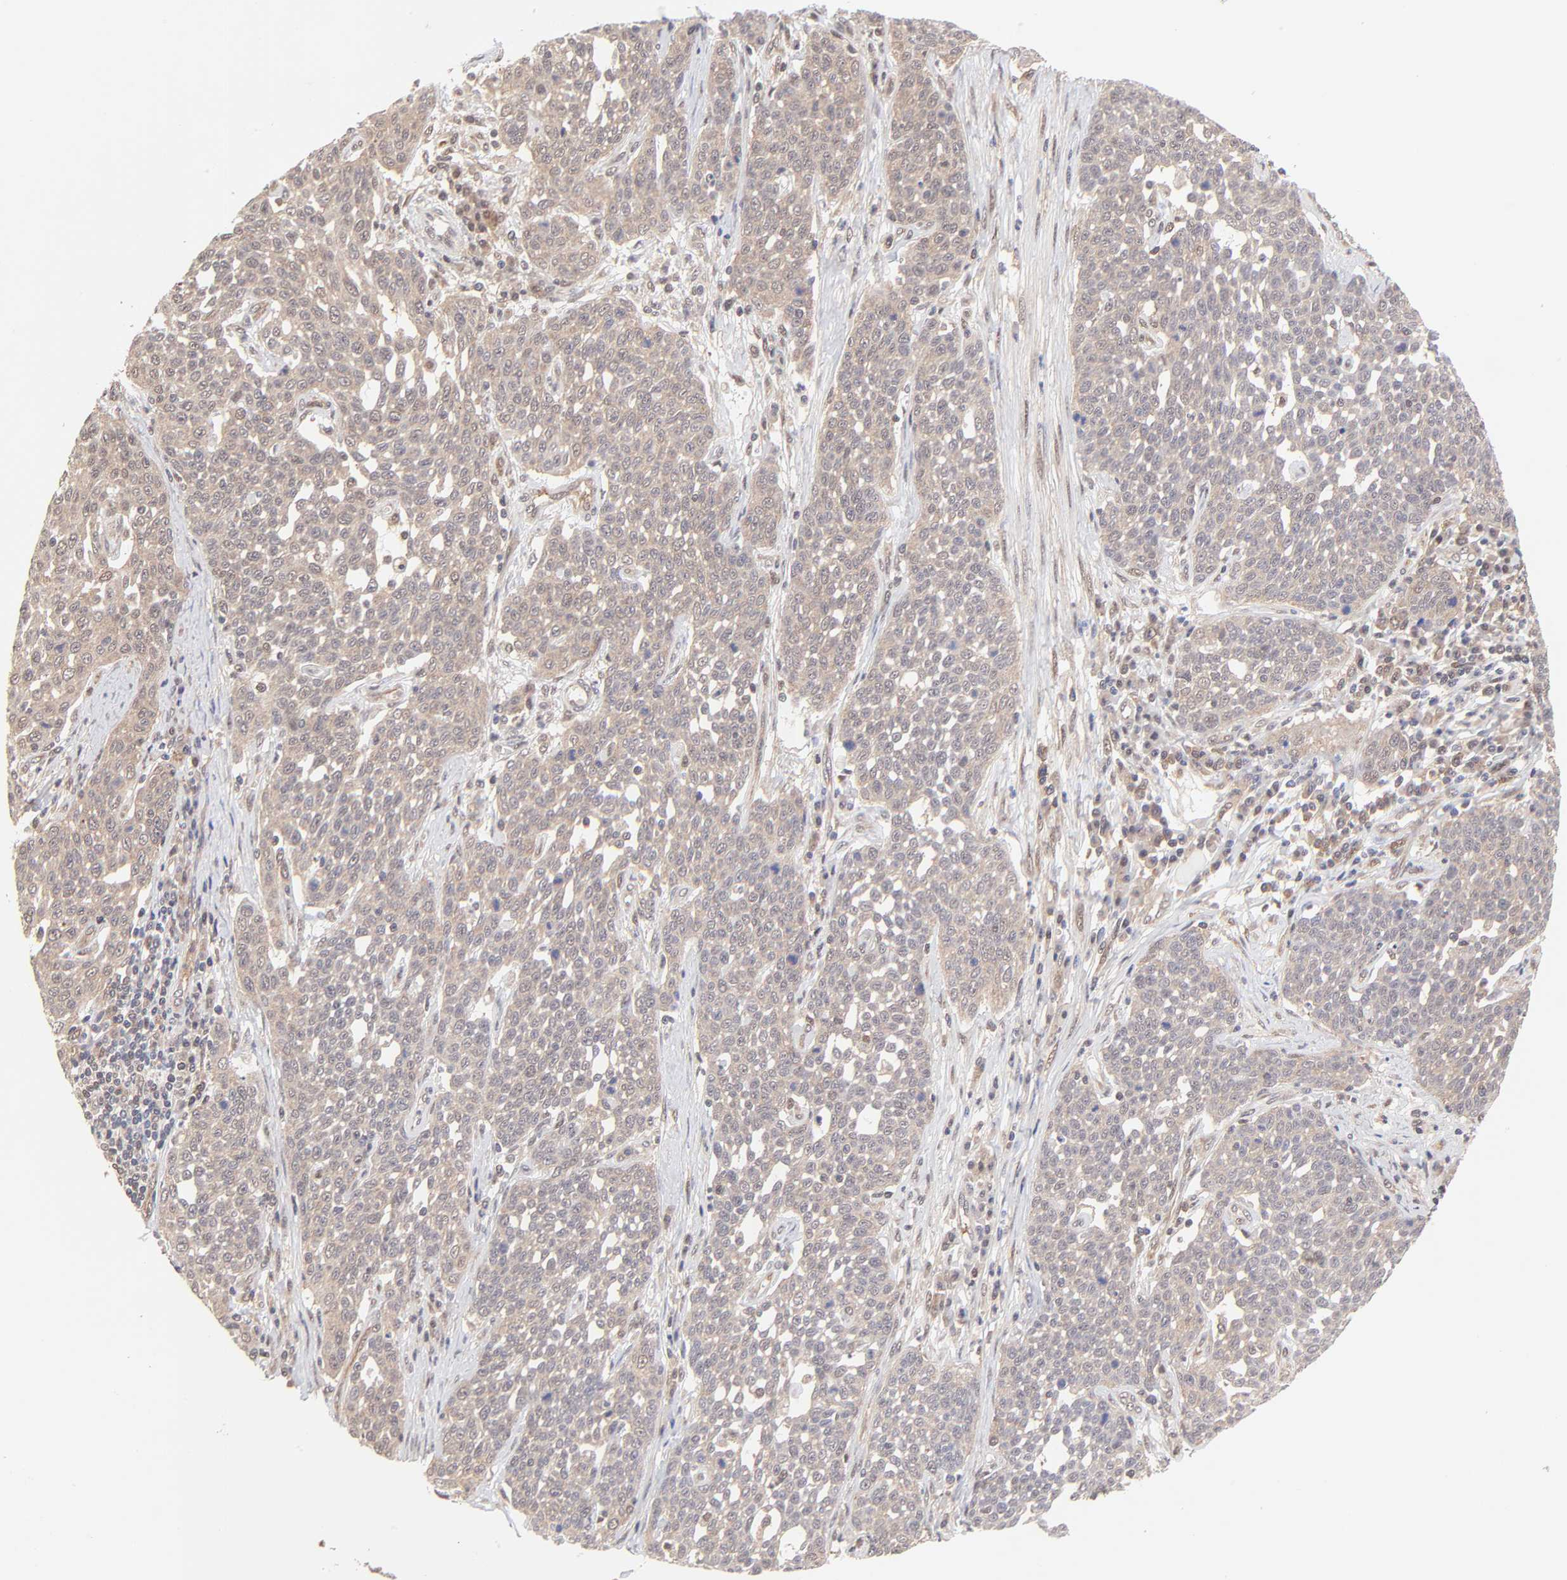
{"staining": {"intensity": "weak", "quantity": ">75%", "location": "cytoplasmic/membranous"}, "tissue": "cervical cancer", "cell_type": "Tumor cells", "image_type": "cancer", "snomed": [{"axis": "morphology", "description": "Squamous cell carcinoma, NOS"}, {"axis": "topography", "description": "Cervix"}], "caption": "Immunohistochemistry of cervical squamous cell carcinoma demonstrates low levels of weak cytoplasmic/membranous positivity in about >75% of tumor cells. The staining was performed using DAB, with brown indicating positive protein expression. Nuclei are stained blue with hematoxylin.", "gene": "PSMC4", "patient": {"sex": "female", "age": 34}}